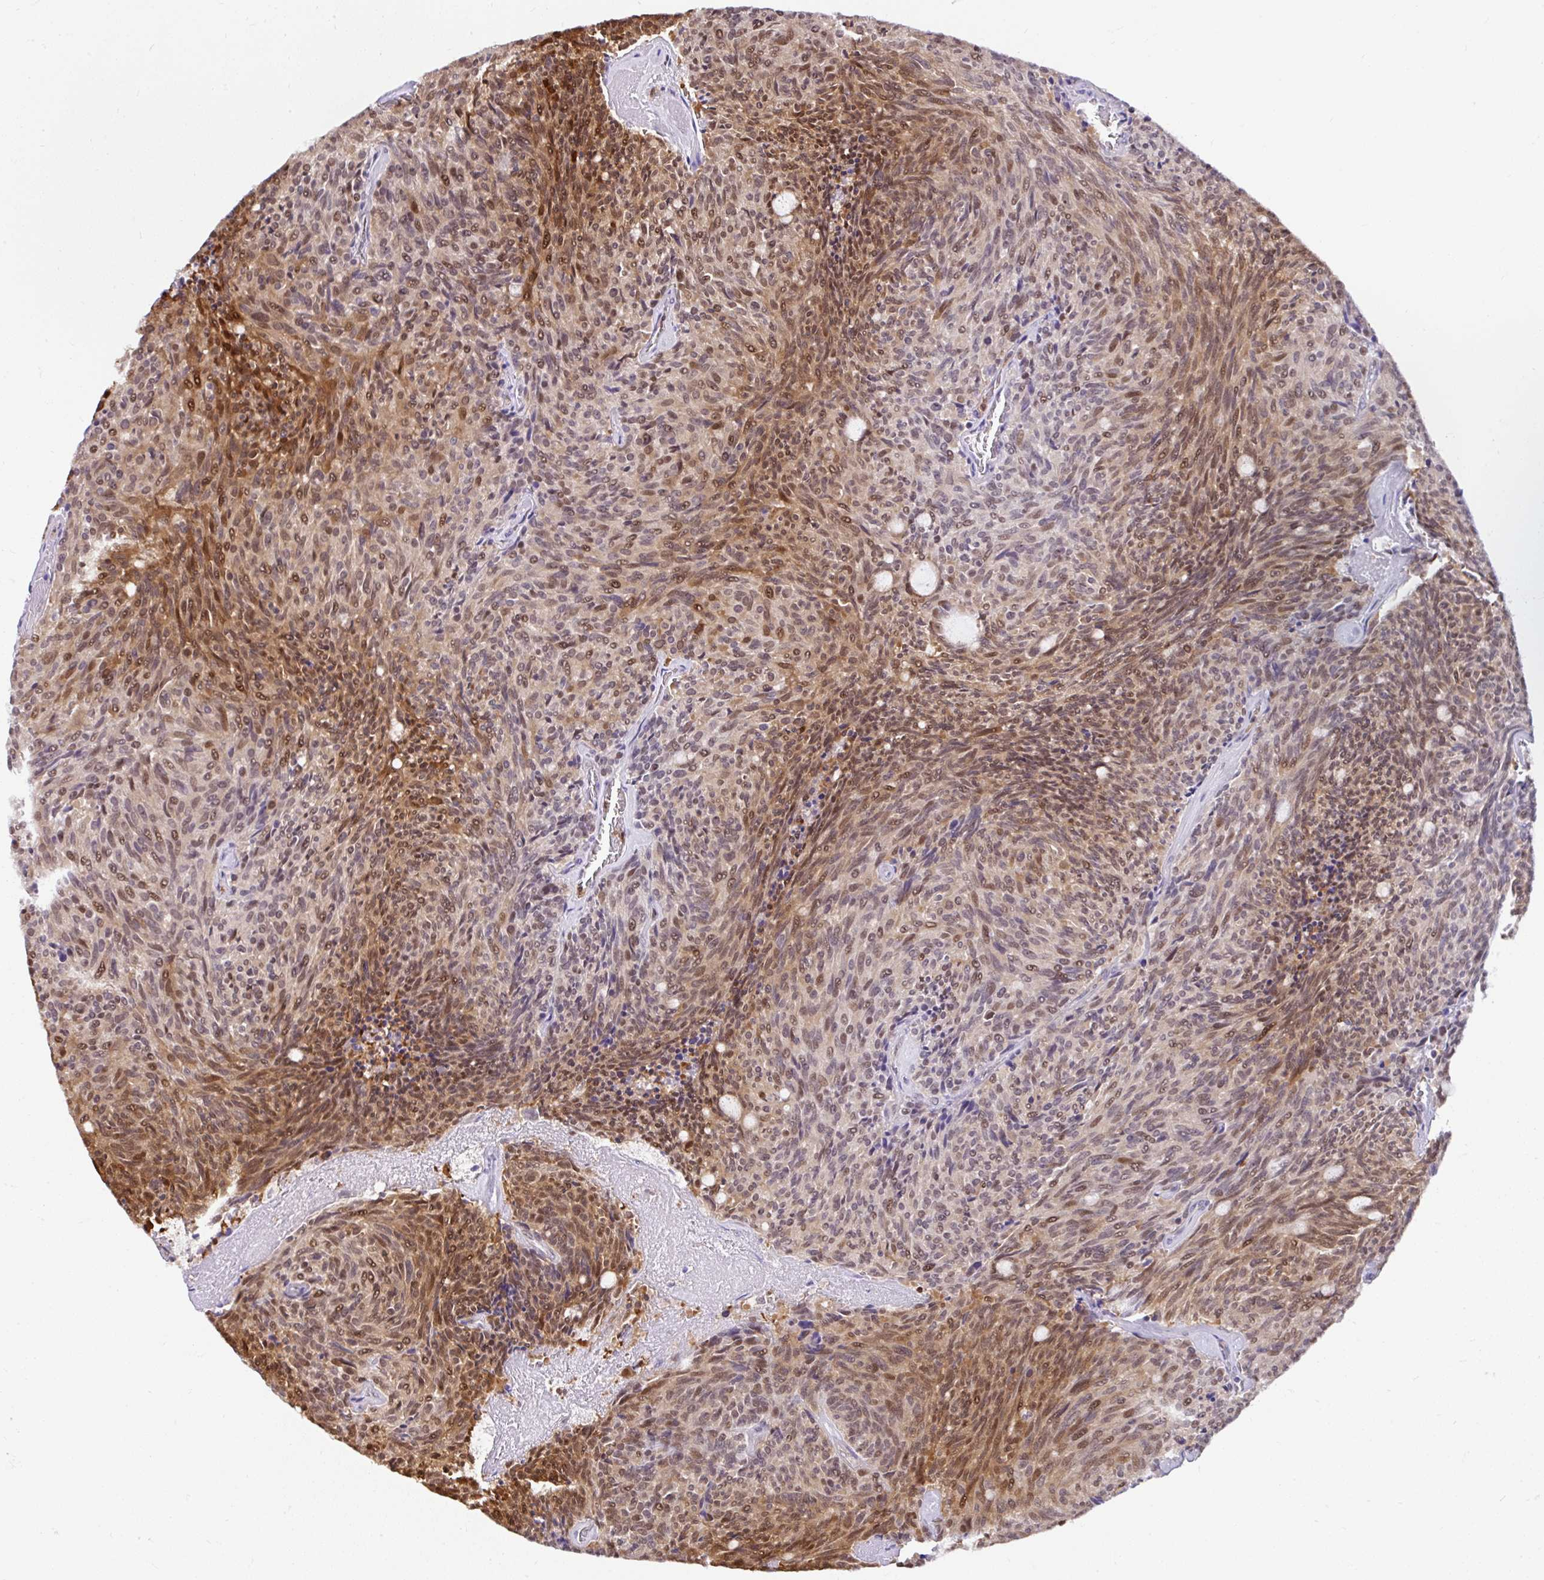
{"staining": {"intensity": "moderate", "quantity": ">75%", "location": "cytoplasmic/membranous,nuclear"}, "tissue": "carcinoid", "cell_type": "Tumor cells", "image_type": "cancer", "snomed": [{"axis": "morphology", "description": "Carcinoid, malignant, NOS"}, {"axis": "topography", "description": "Pancreas"}], "caption": "Malignant carcinoid stained with a brown dye reveals moderate cytoplasmic/membranous and nuclear positive expression in approximately >75% of tumor cells.", "gene": "PIN4", "patient": {"sex": "female", "age": 54}}